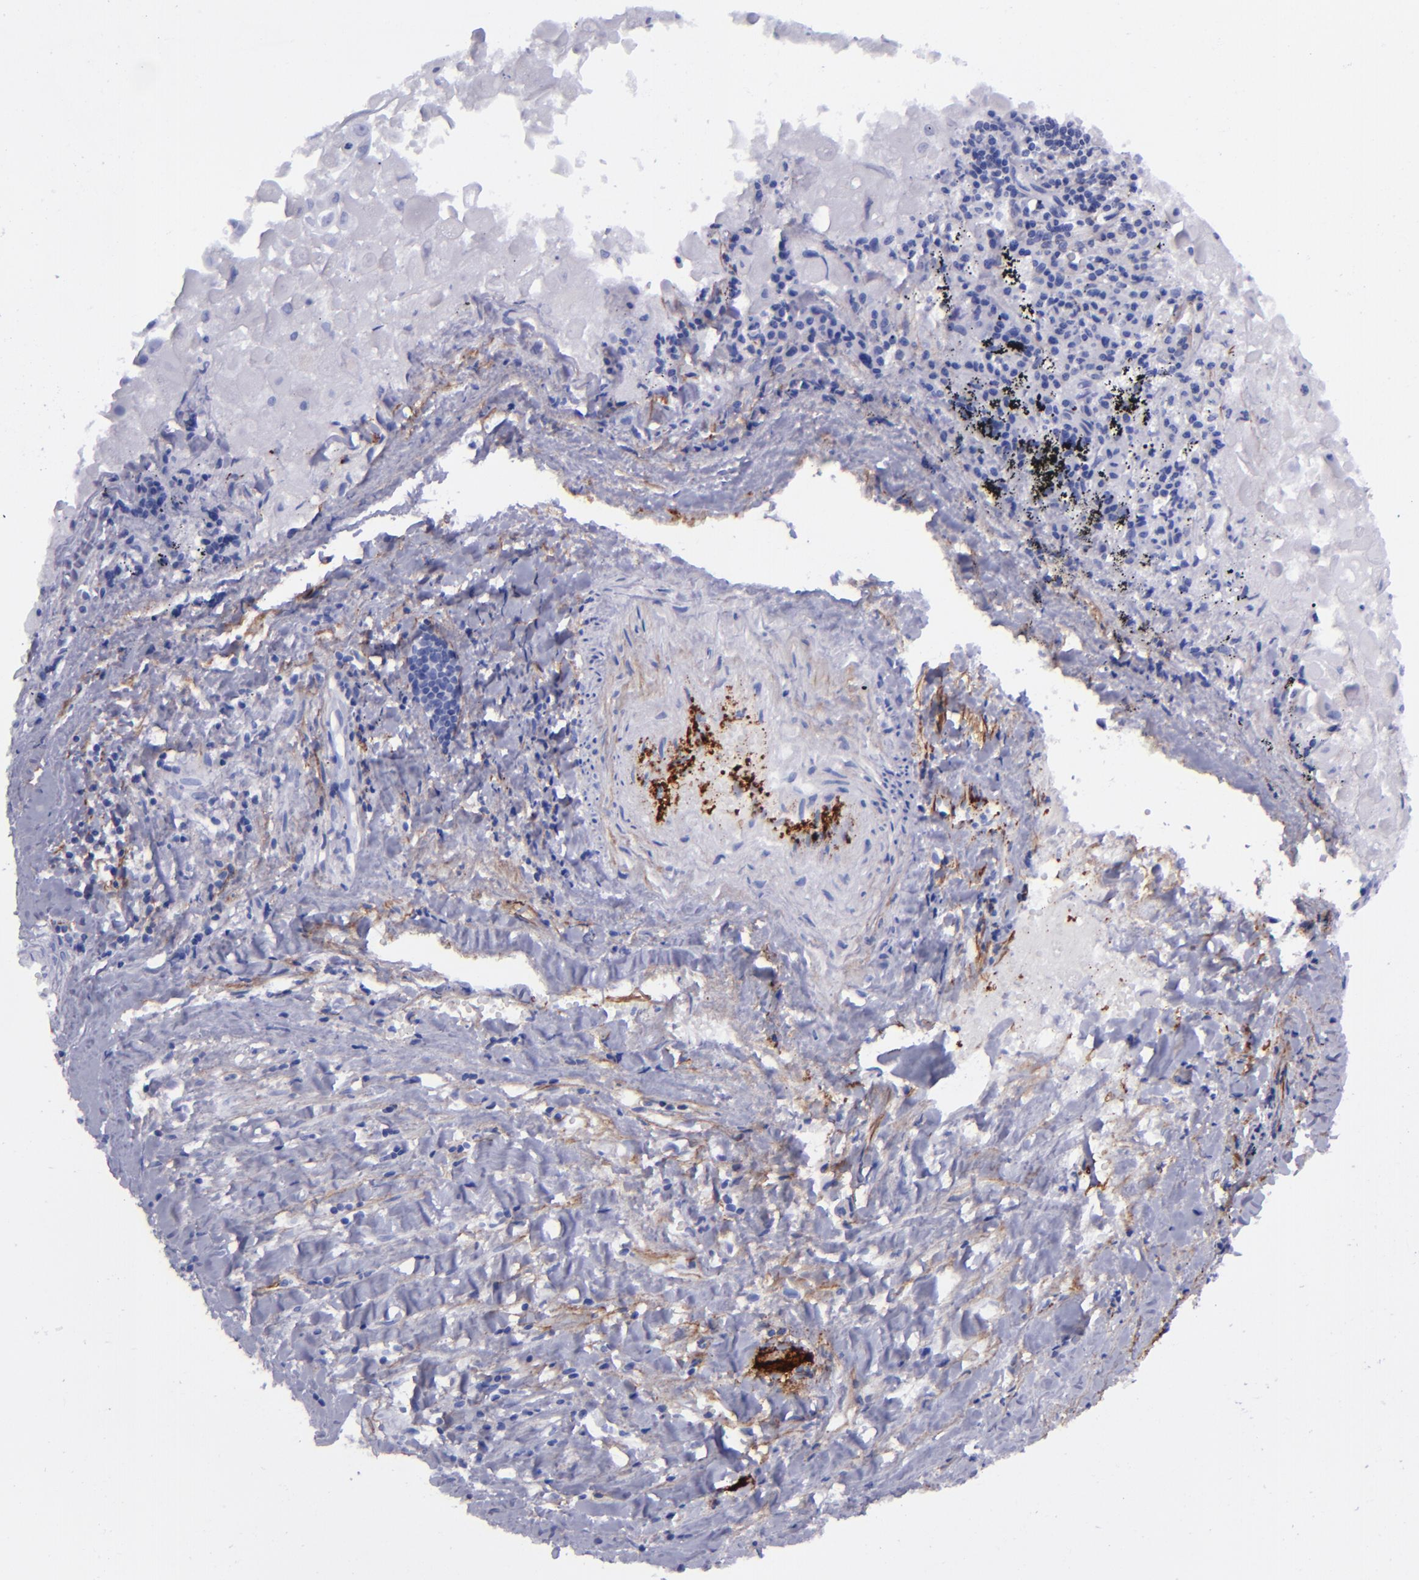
{"staining": {"intensity": "negative", "quantity": "none", "location": "none"}, "tissue": "lung cancer", "cell_type": "Tumor cells", "image_type": "cancer", "snomed": [{"axis": "morphology", "description": "Adenocarcinoma, NOS"}, {"axis": "topography", "description": "Lung"}], "caption": "Photomicrograph shows no protein expression in tumor cells of lung cancer (adenocarcinoma) tissue.", "gene": "EFCAB13", "patient": {"sex": "male", "age": 60}}